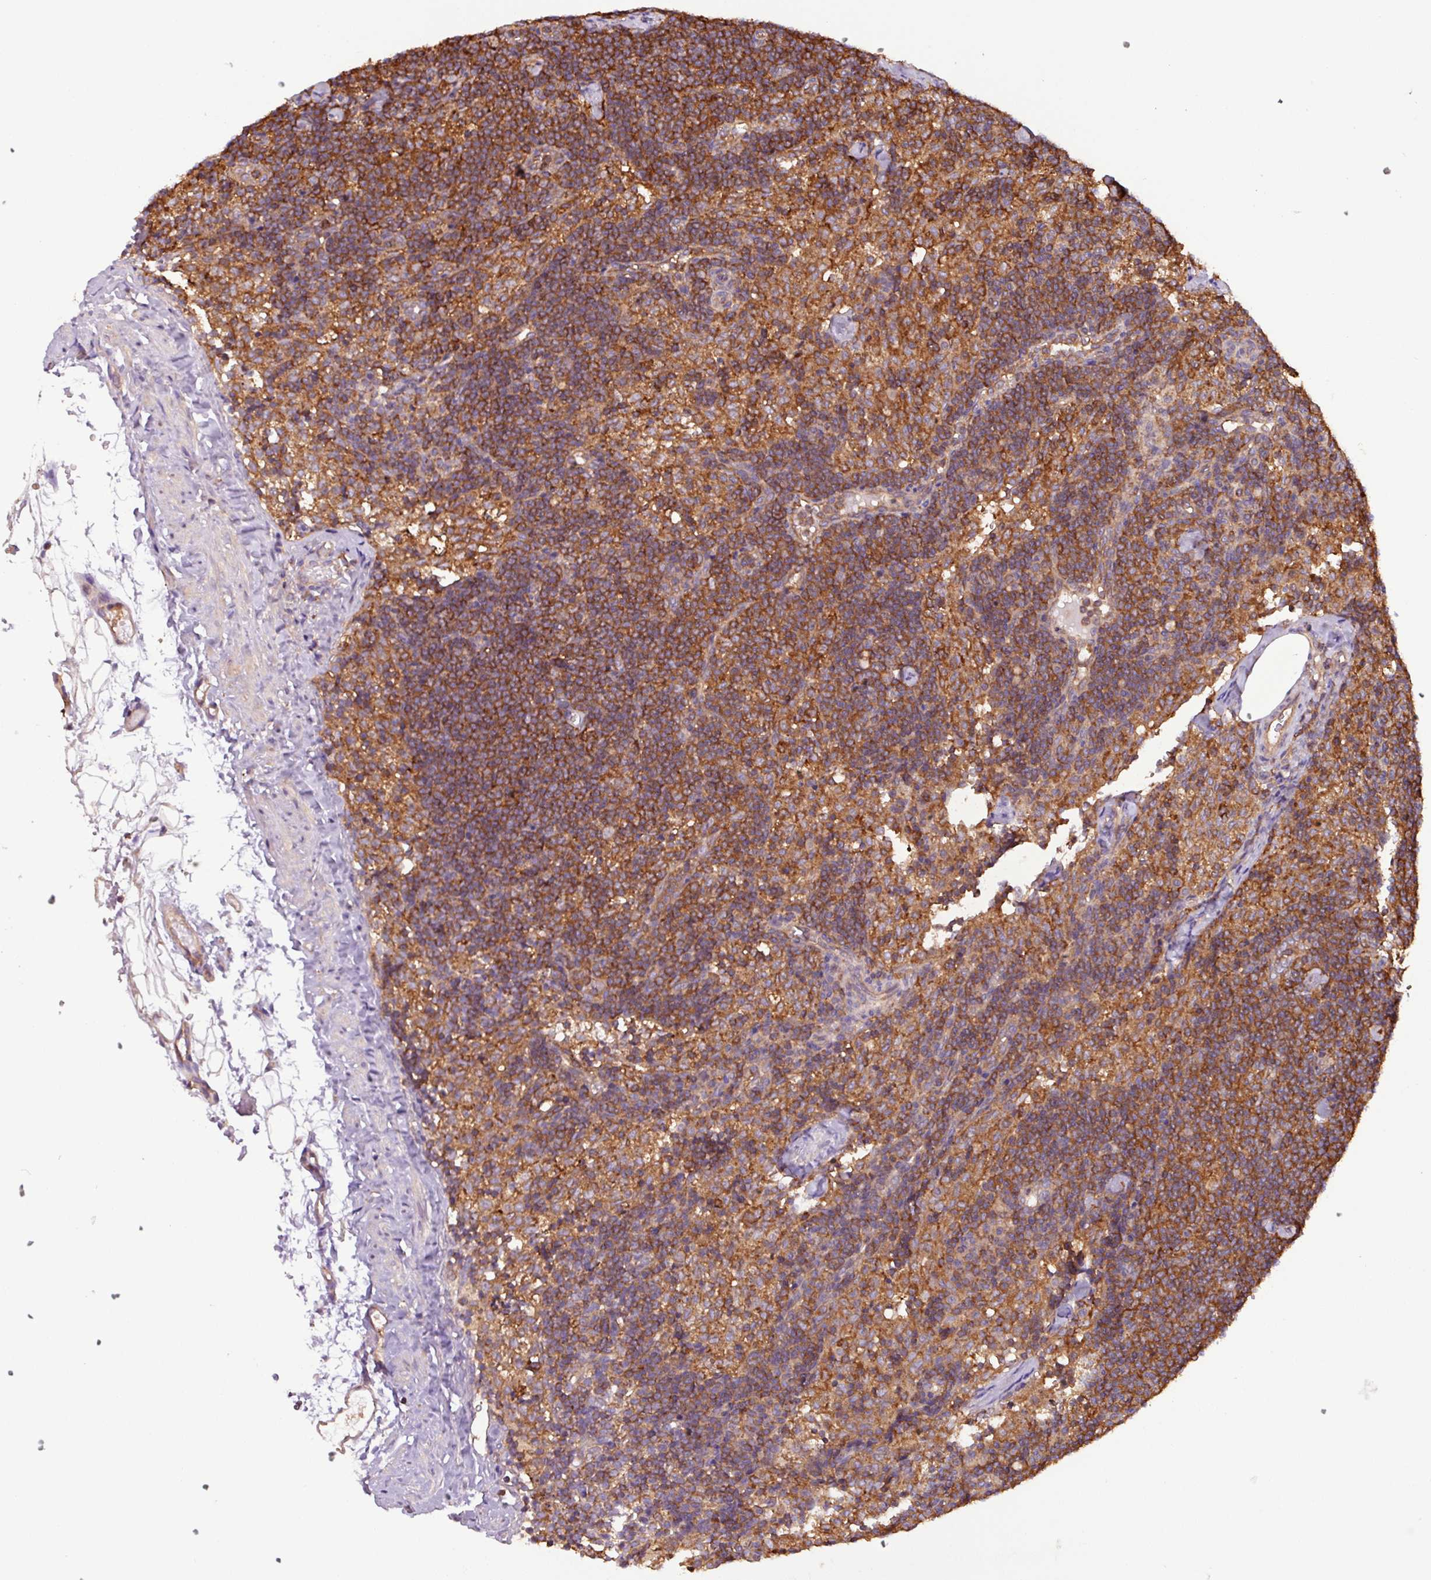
{"staining": {"intensity": "strong", "quantity": ">75%", "location": "cytoplasmic/membranous"}, "tissue": "lymph node", "cell_type": "Germinal center cells", "image_type": "normal", "snomed": [{"axis": "morphology", "description": "Normal tissue, NOS"}, {"axis": "topography", "description": "Lymph node"}], "caption": "Strong cytoplasmic/membranous staining for a protein is present in approximately >75% of germinal center cells of normal lymph node using immunohistochemistry (IHC).", "gene": "ACTR3B", "patient": {"sex": "female", "age": 52}}